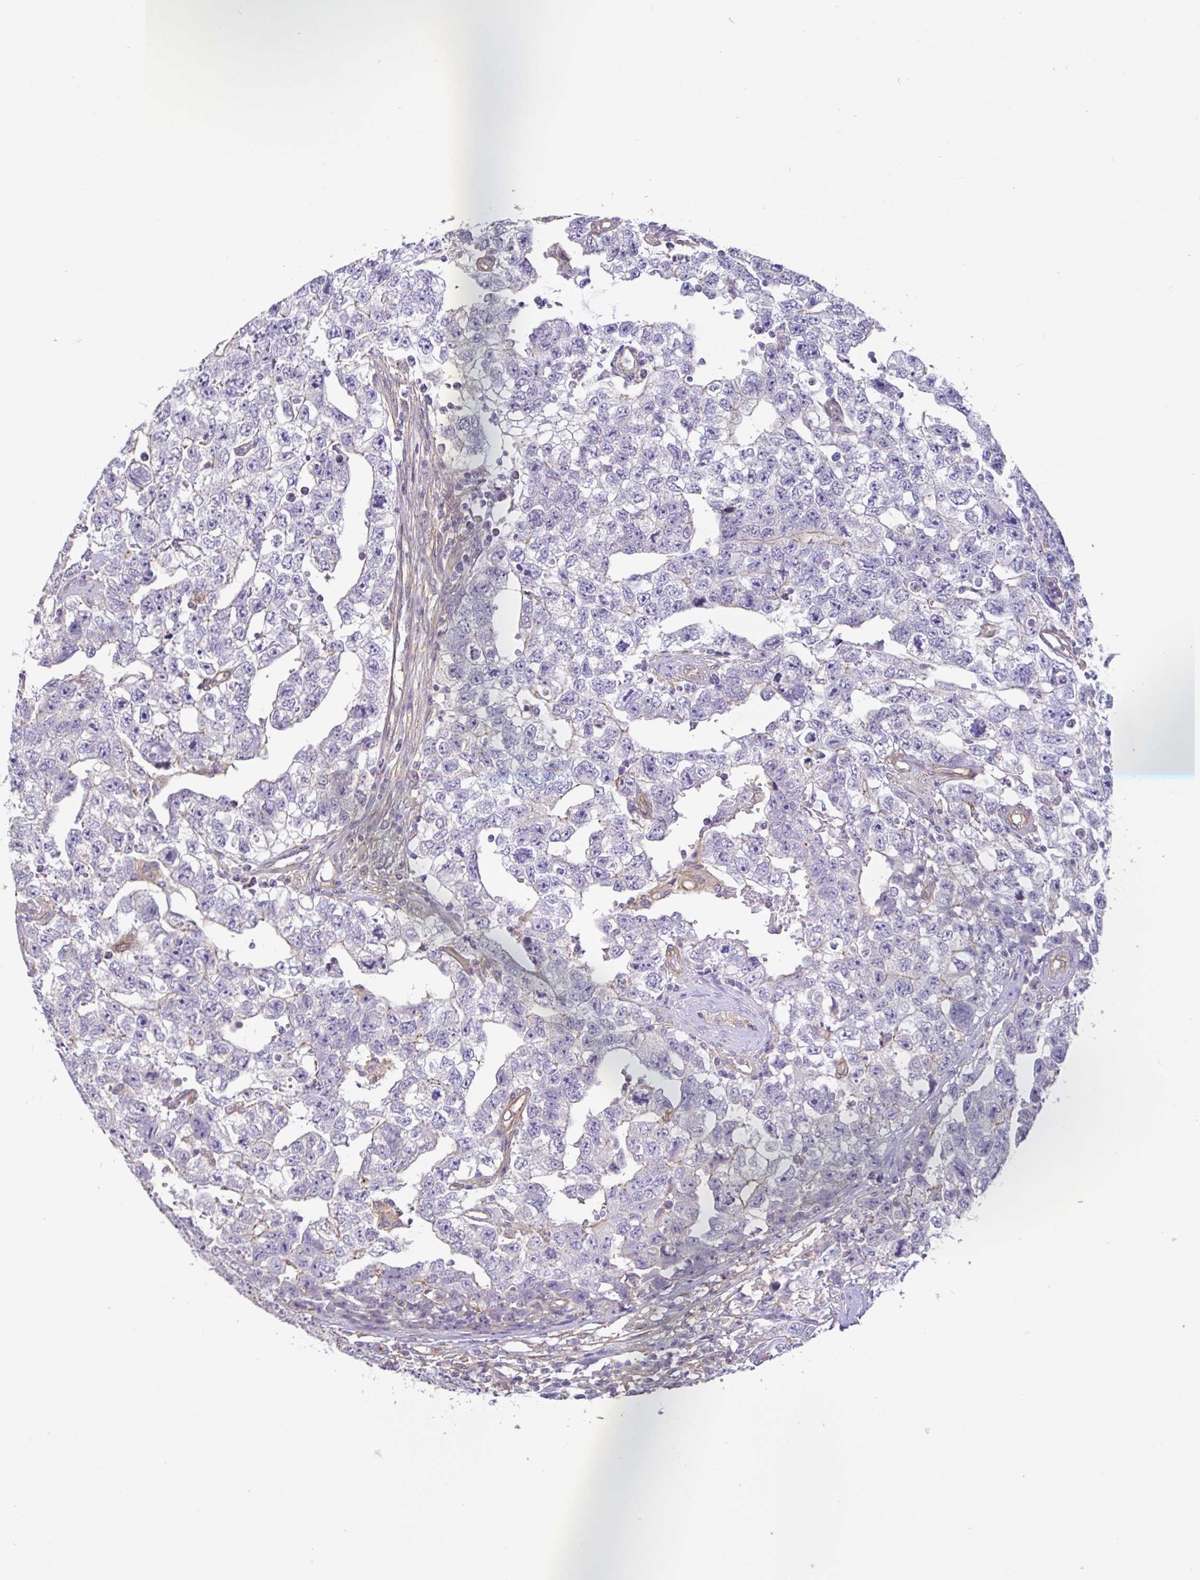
{"staining": {"intensity": "negative", "quantity": "none", "location": "none"}, "tissue": "testis cancer", "cell_type": "Tumor cells", "image_type": "cancer", "snomed": [{"axis": "morphology", "description": "Carcinoma, Embryonal, NOS"}, {"axis": "topography", "description": "Testis"}], "caption": "Micrograph shows no significant protein staining in tumor cells of testis embryonal carcinoma. (DAB IHC, high magnification).", "gene": "PLCD4", "patient": {"sex": "male", "age": 22}}